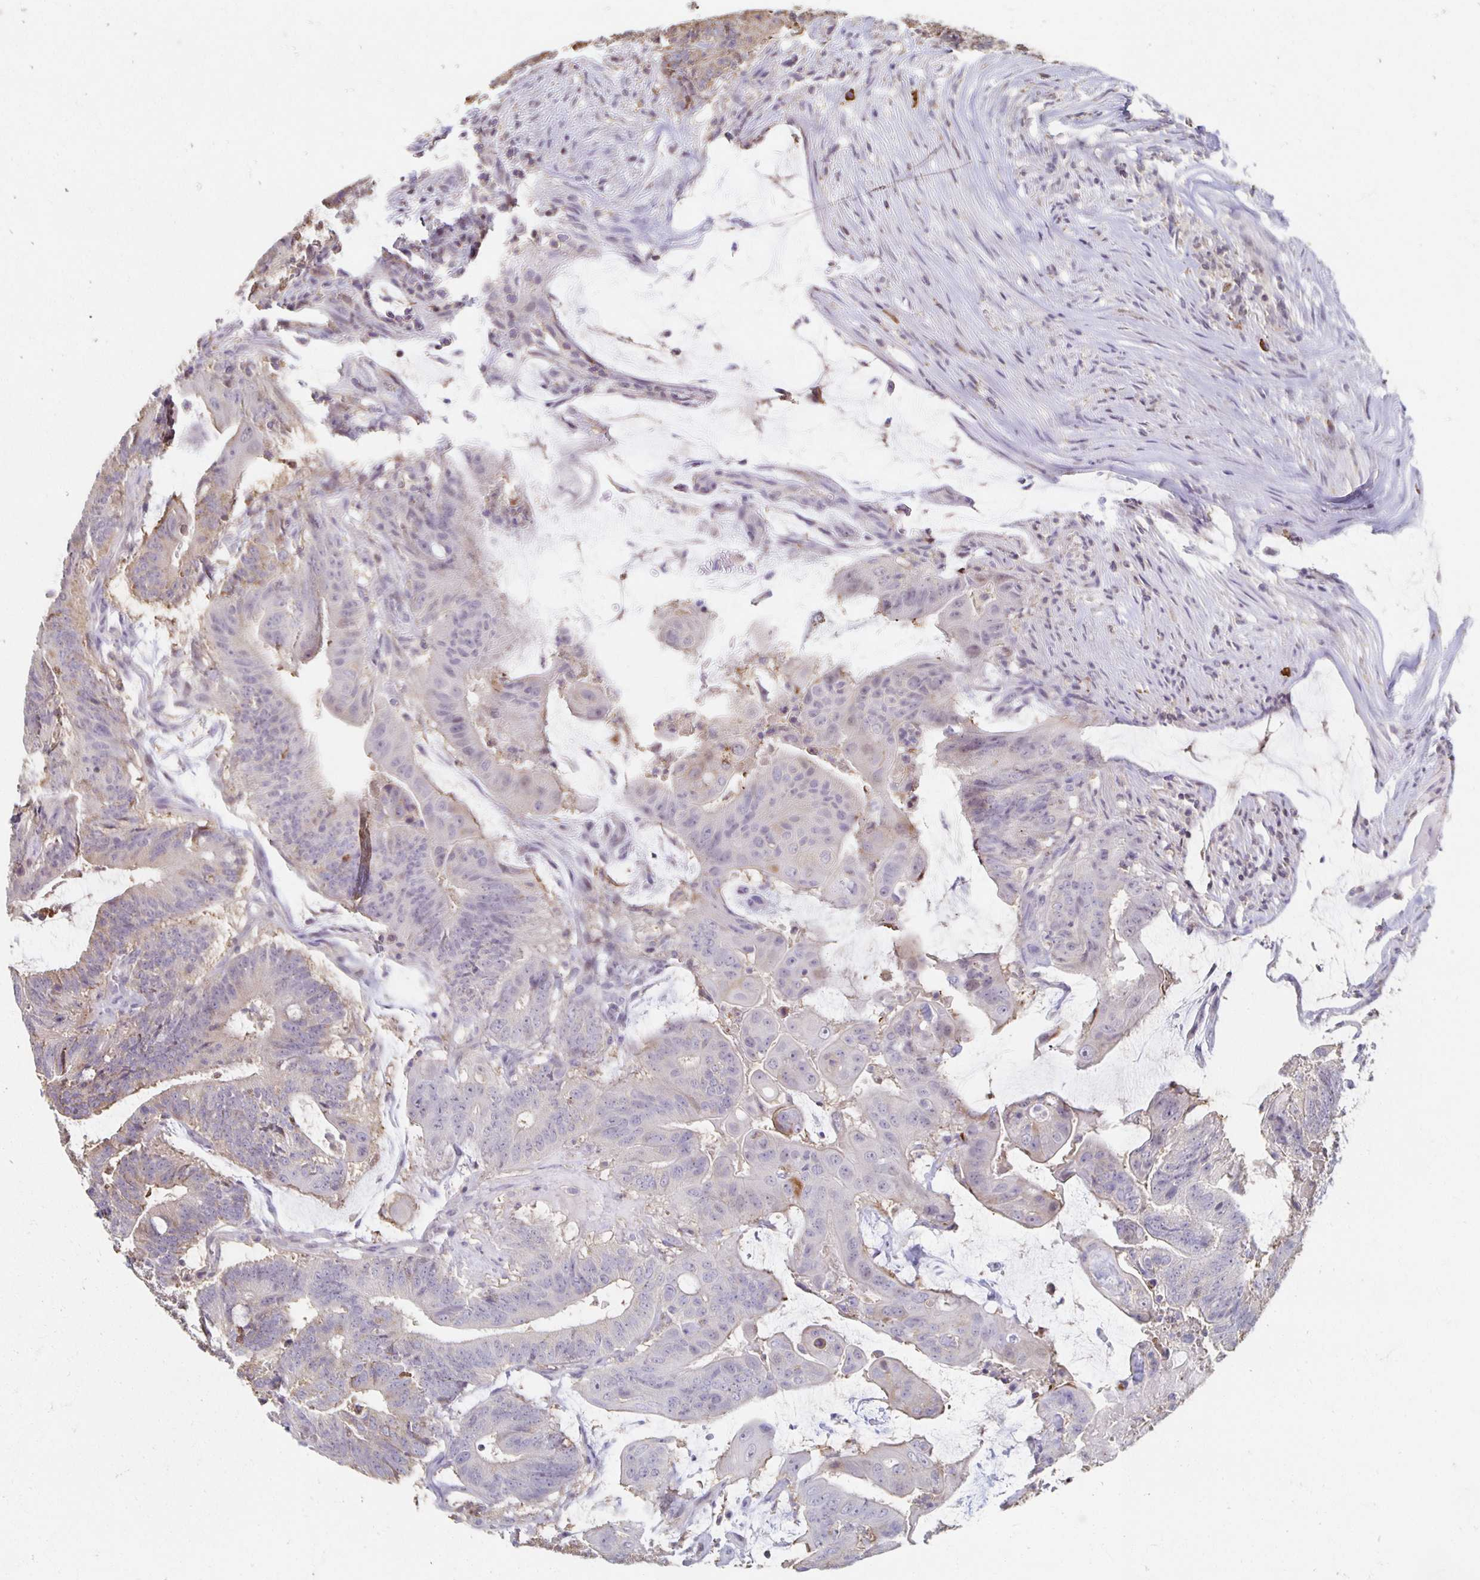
{"staining": {"intensity": "negative", "quantity": "none", "location": "none"}, "tissue": "colorectal cancer", "cell_type": "Tumor cells", "image_type": "cancer", "snomed": [{"axis": "morphology", "description": "Adenocarcinoma, NOS"}, {"axis": "topography", "description": "Colon"}], "caption": "DAB immunohistochemical staining of human colorectal adenocarcinoma demonstrates no significant positivity in tumor cells. The staining was performed using DAB to visualize the protein expression in brown, while the nuclei were stained in blue with hematoxylin (Magnification: 20x).", "gene": "ZNF692", "patient": {"sex": "female", "age": 43}}